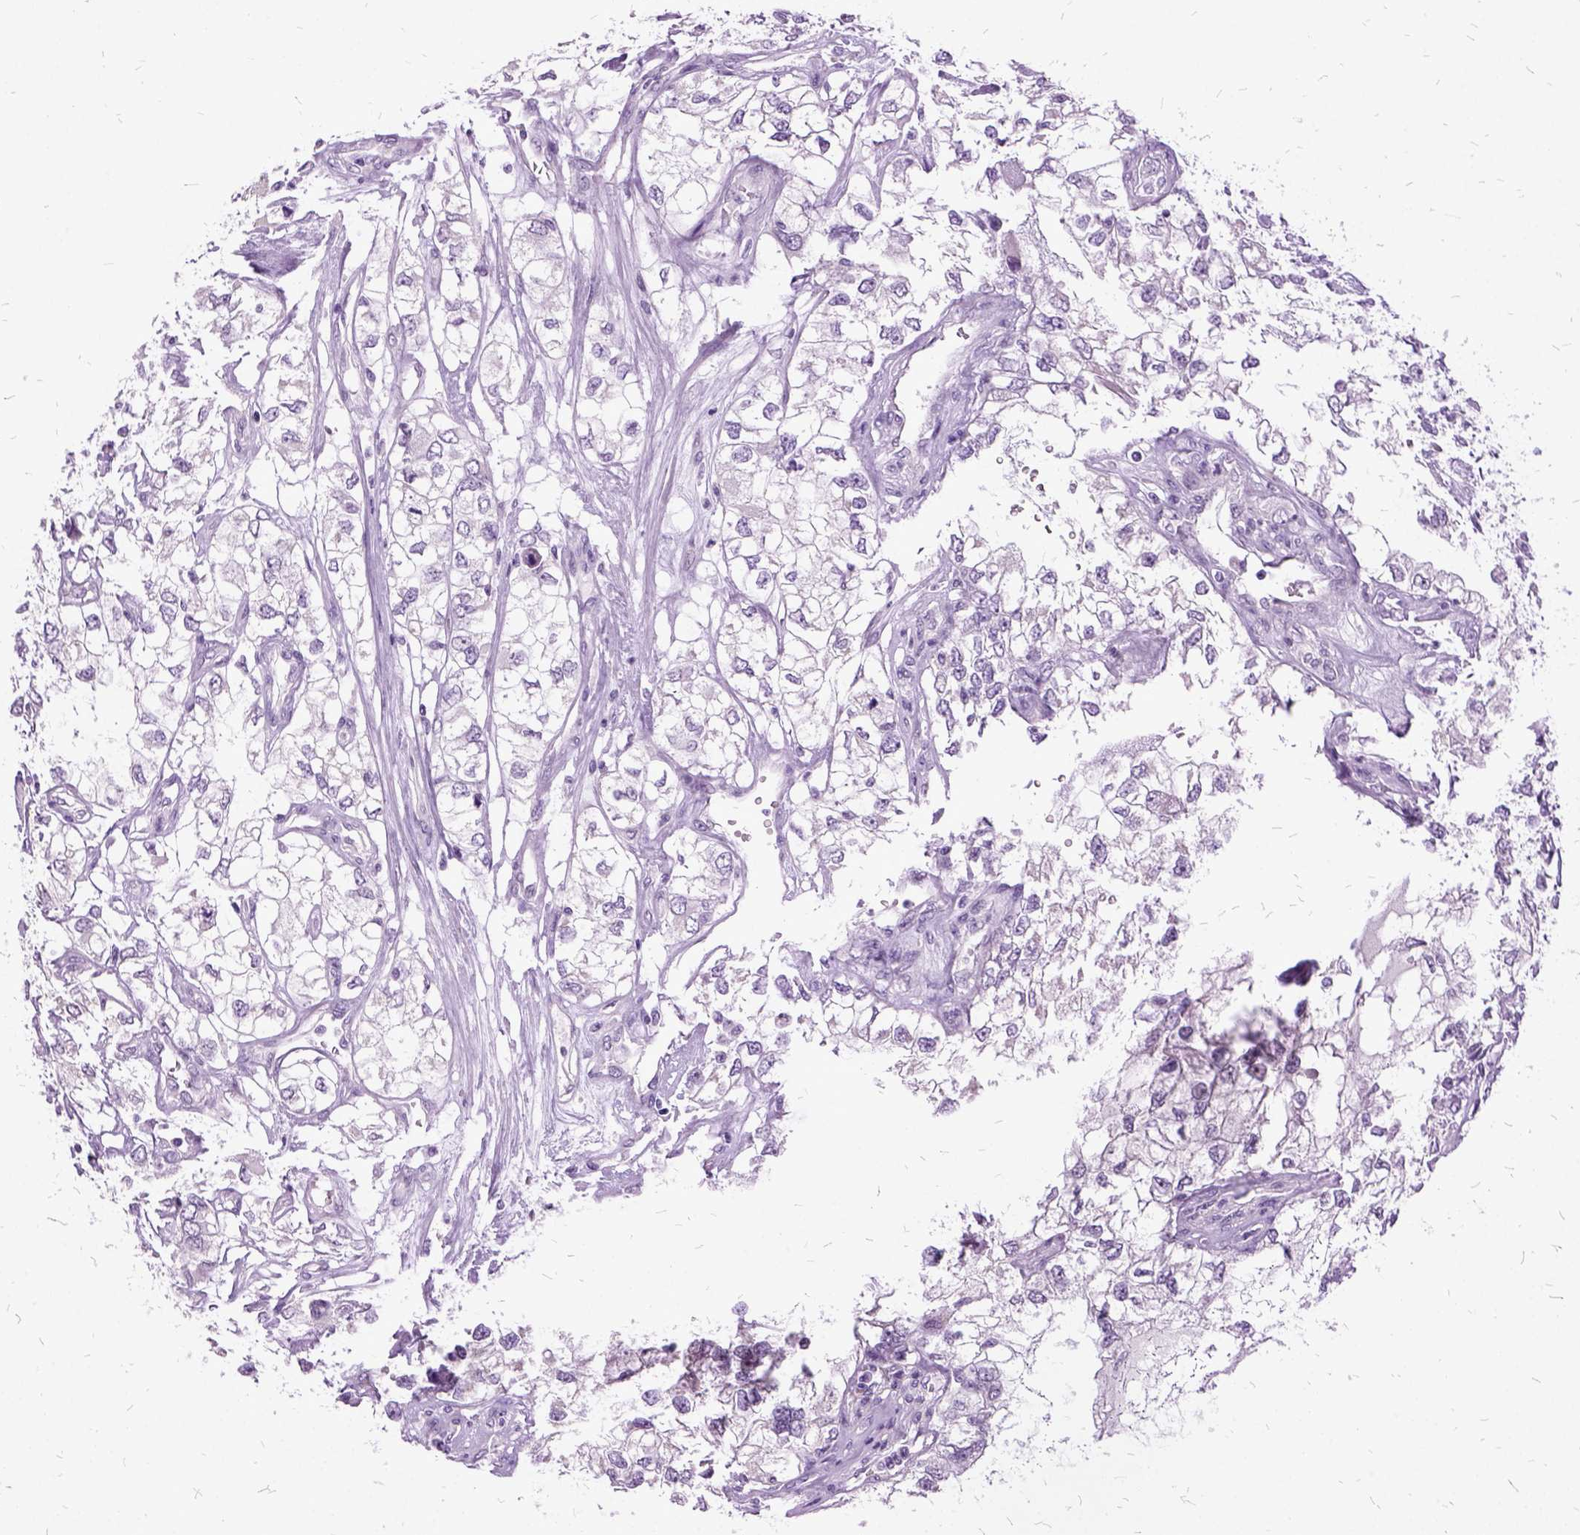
{"staining": {"intensity": "negative", "quantity": "none", "location": "none"}, "tissue": "renal cancer", "cell_type": "Tumor cells", "image_type": "cancer", "snomed": [{"axis": "morphology", "description": "Adenocarcinoma, NOS"}, {"axis": "topography", "description": "Kidney"}], "caption": "The immunohistochemistry micrograph has no significant expression in tumor cells of adenocarcinoma (renal) tissue.", "gene": "MME", "patient": {"sex": "female", "age": 59}}